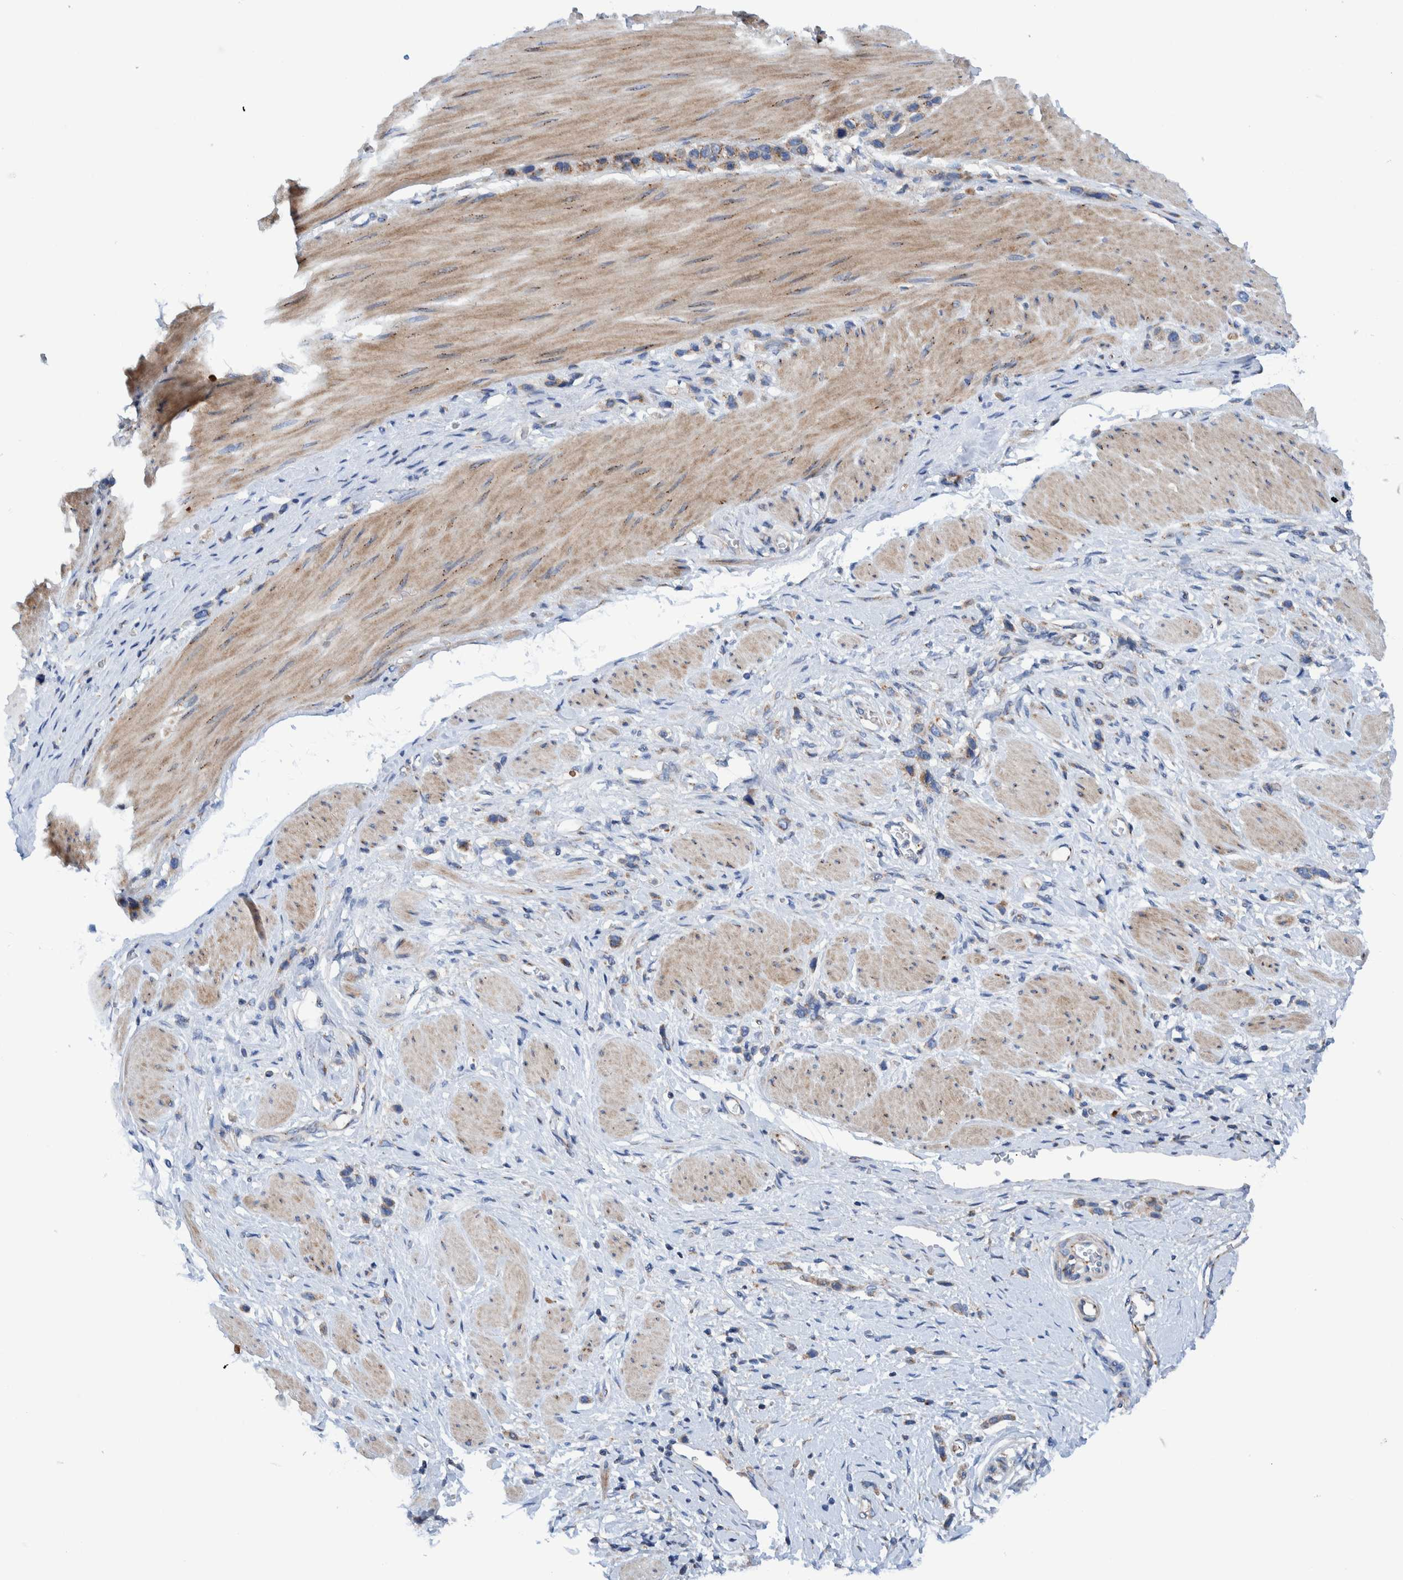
{"staining": {"intensity": "weak", "quantity": ">75%", "location": "cytoplasmic/membranous"}, "tissue": "stomach cancer", "cell_type": "Tumor cells", "image_type": "cancer", "snomed": [{"axis": "morphology", "description": "Adenocarcinoma, NOS"}, {"axis": "topography", "description": "Stomach"}], "caption": "This is a micrograph of IHC staining of stomach cancer (adenocarcinoma), which shows weak staining in the cytoplasmic/membranous of tumor cells.", "gene": "TRIM58", "patient": {"sex": "female", "age": 65}}